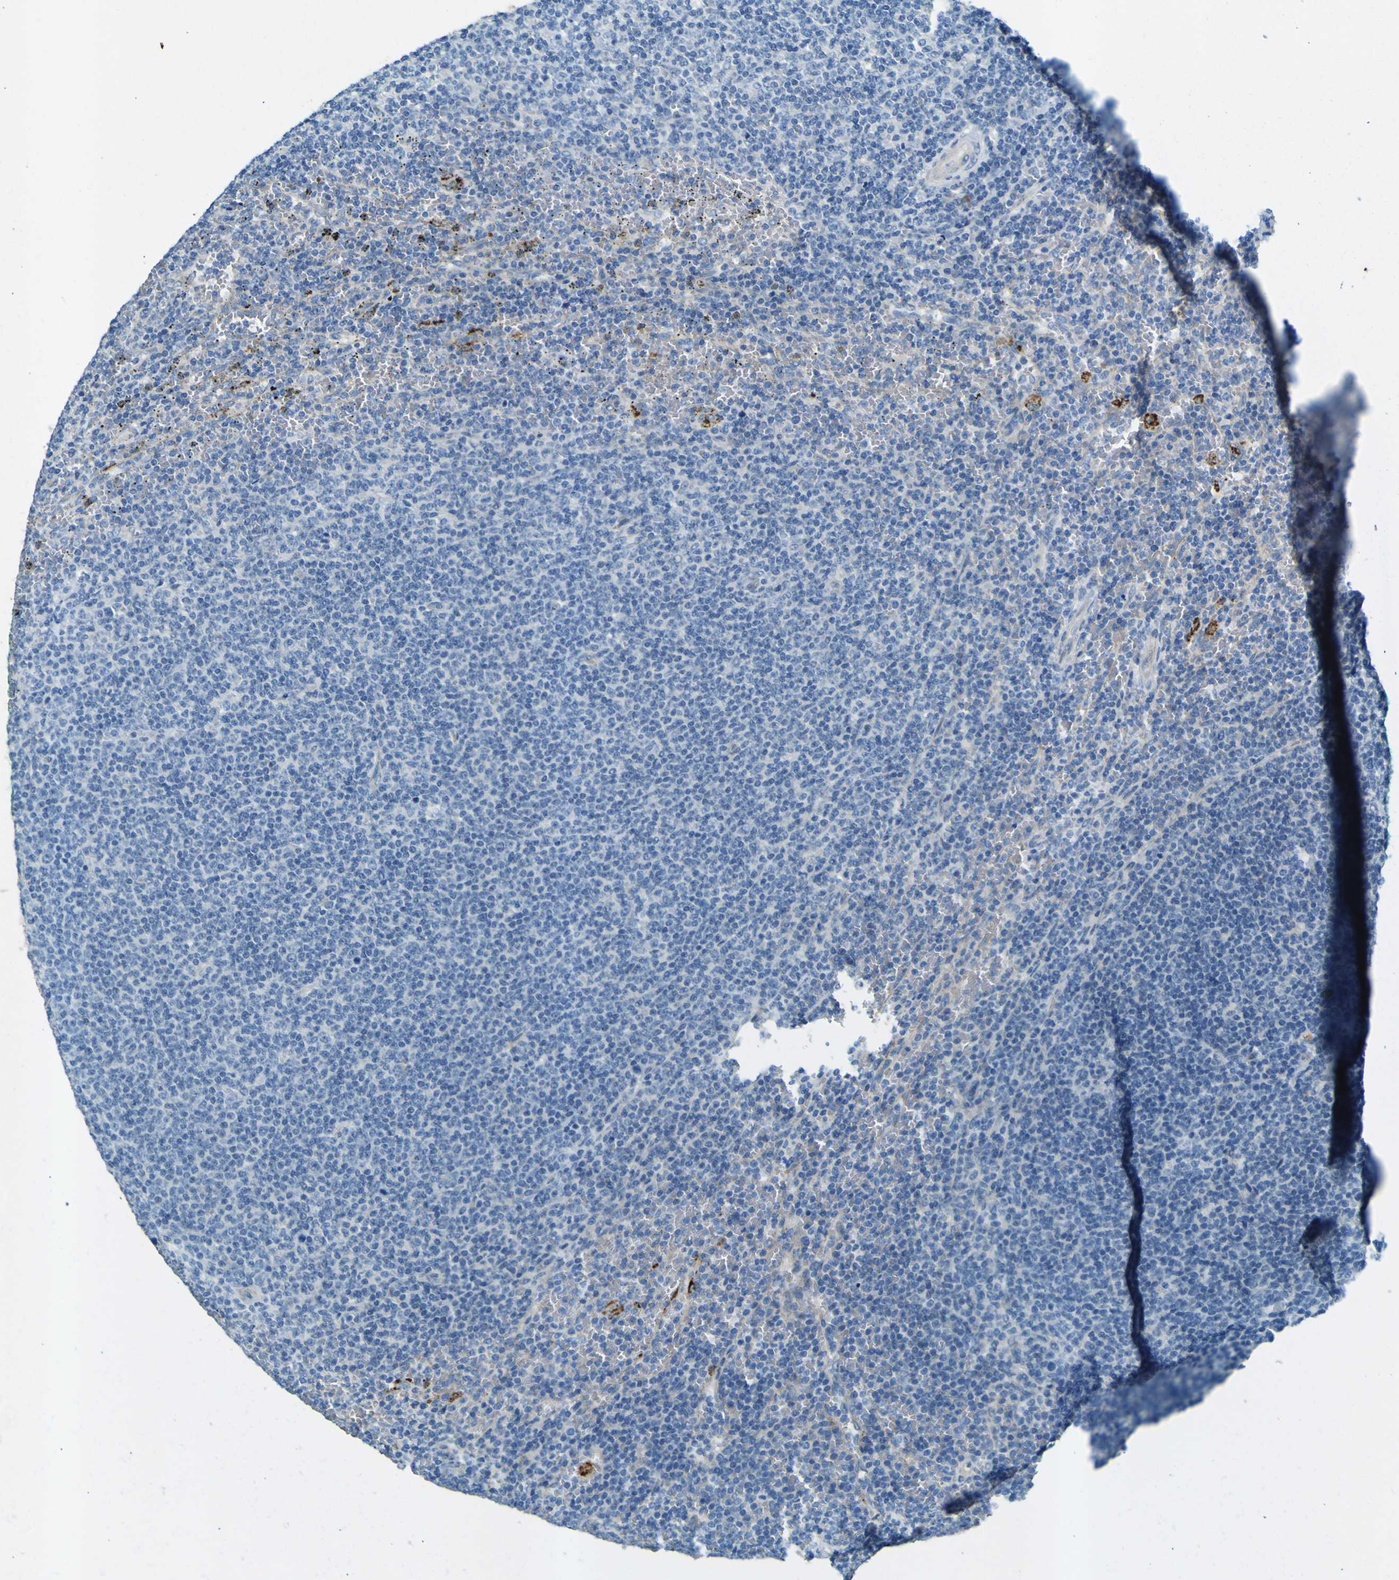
{"staining": {"intensity": "negative", "quantity": "none", "location": "none"}, "tissue": "lymphoma", "cell_type": "Tumor cells", "image_type": "cancer", "snomed": [{"axis": "morphology", "description": "Malignant lymphoma, non-Hodgkin's type, Low grade"}, {"axis": "topography", "description": "Spleen"}], "caption": "Tumor cells are negative for brown protein staining in lymphoma. The staining was performed using DAB (3,3'-diaminobenzidine) to visualize the protein expression in brown, while the nuclei were stained in blue with hematoxylin (Magnification: 20x).", "gene": "PDE9A", "patient": {"sex": "female", "age": 50}}